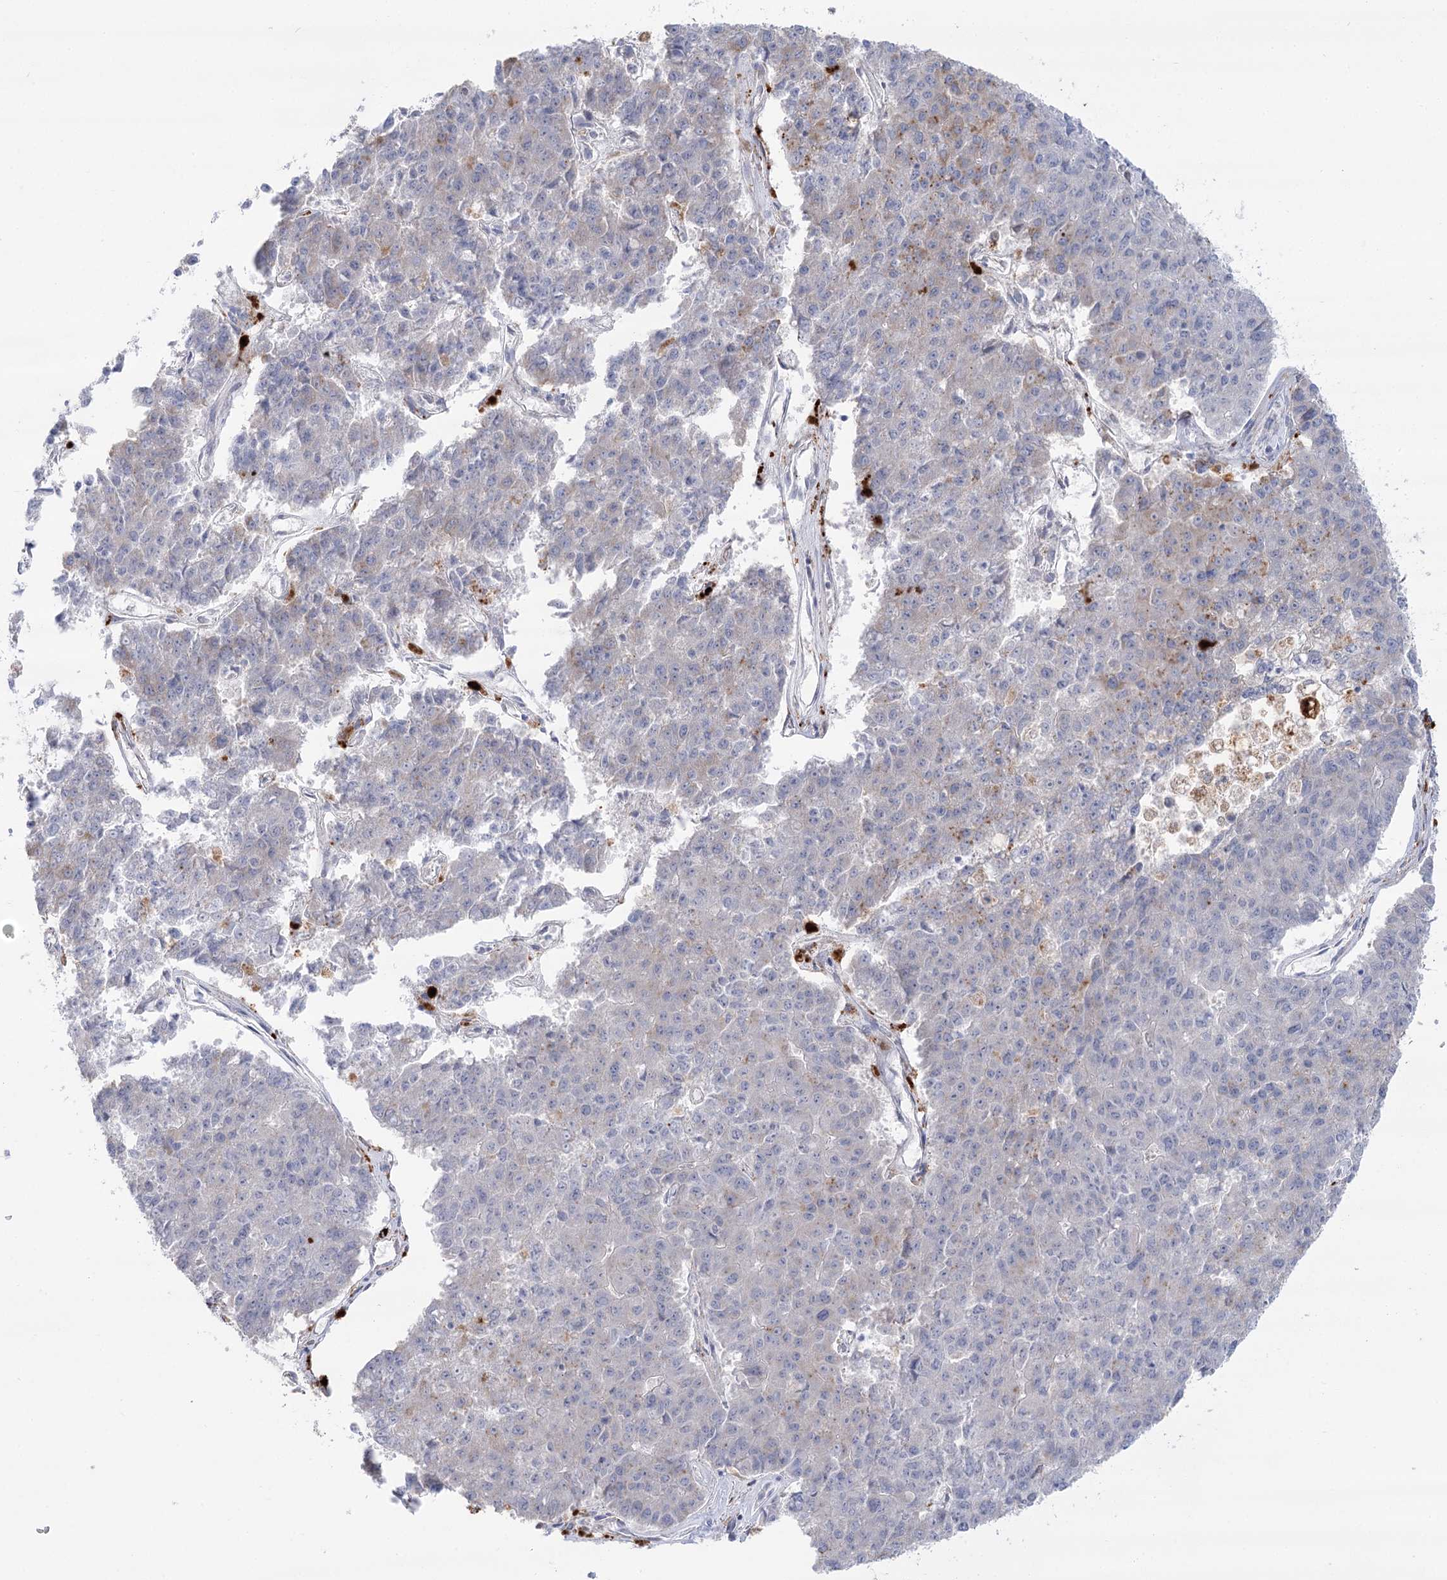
{"staining": {"intensity": "moderate", "quantity": "<25%", "location": "cytoplasmic/membranous"}, "tissue": "pancreatic cancer", "cell_type": "Tumor cells", "image_type": "cancer", "snomed": [{"axis": "morphology", "description": "Adenocarcinoma, NOS"}, {"axis": "topography", "description": "Pancreas"}], "caption": "Pancreatic cancer (adenocarcinoma) stained with a brown dye demonstrates moderate cytoplasmic/membranous positive staining in about <25% of tumor cells.", "gene": "SIAE", "patient": {"sex": "male", "age": 50}}